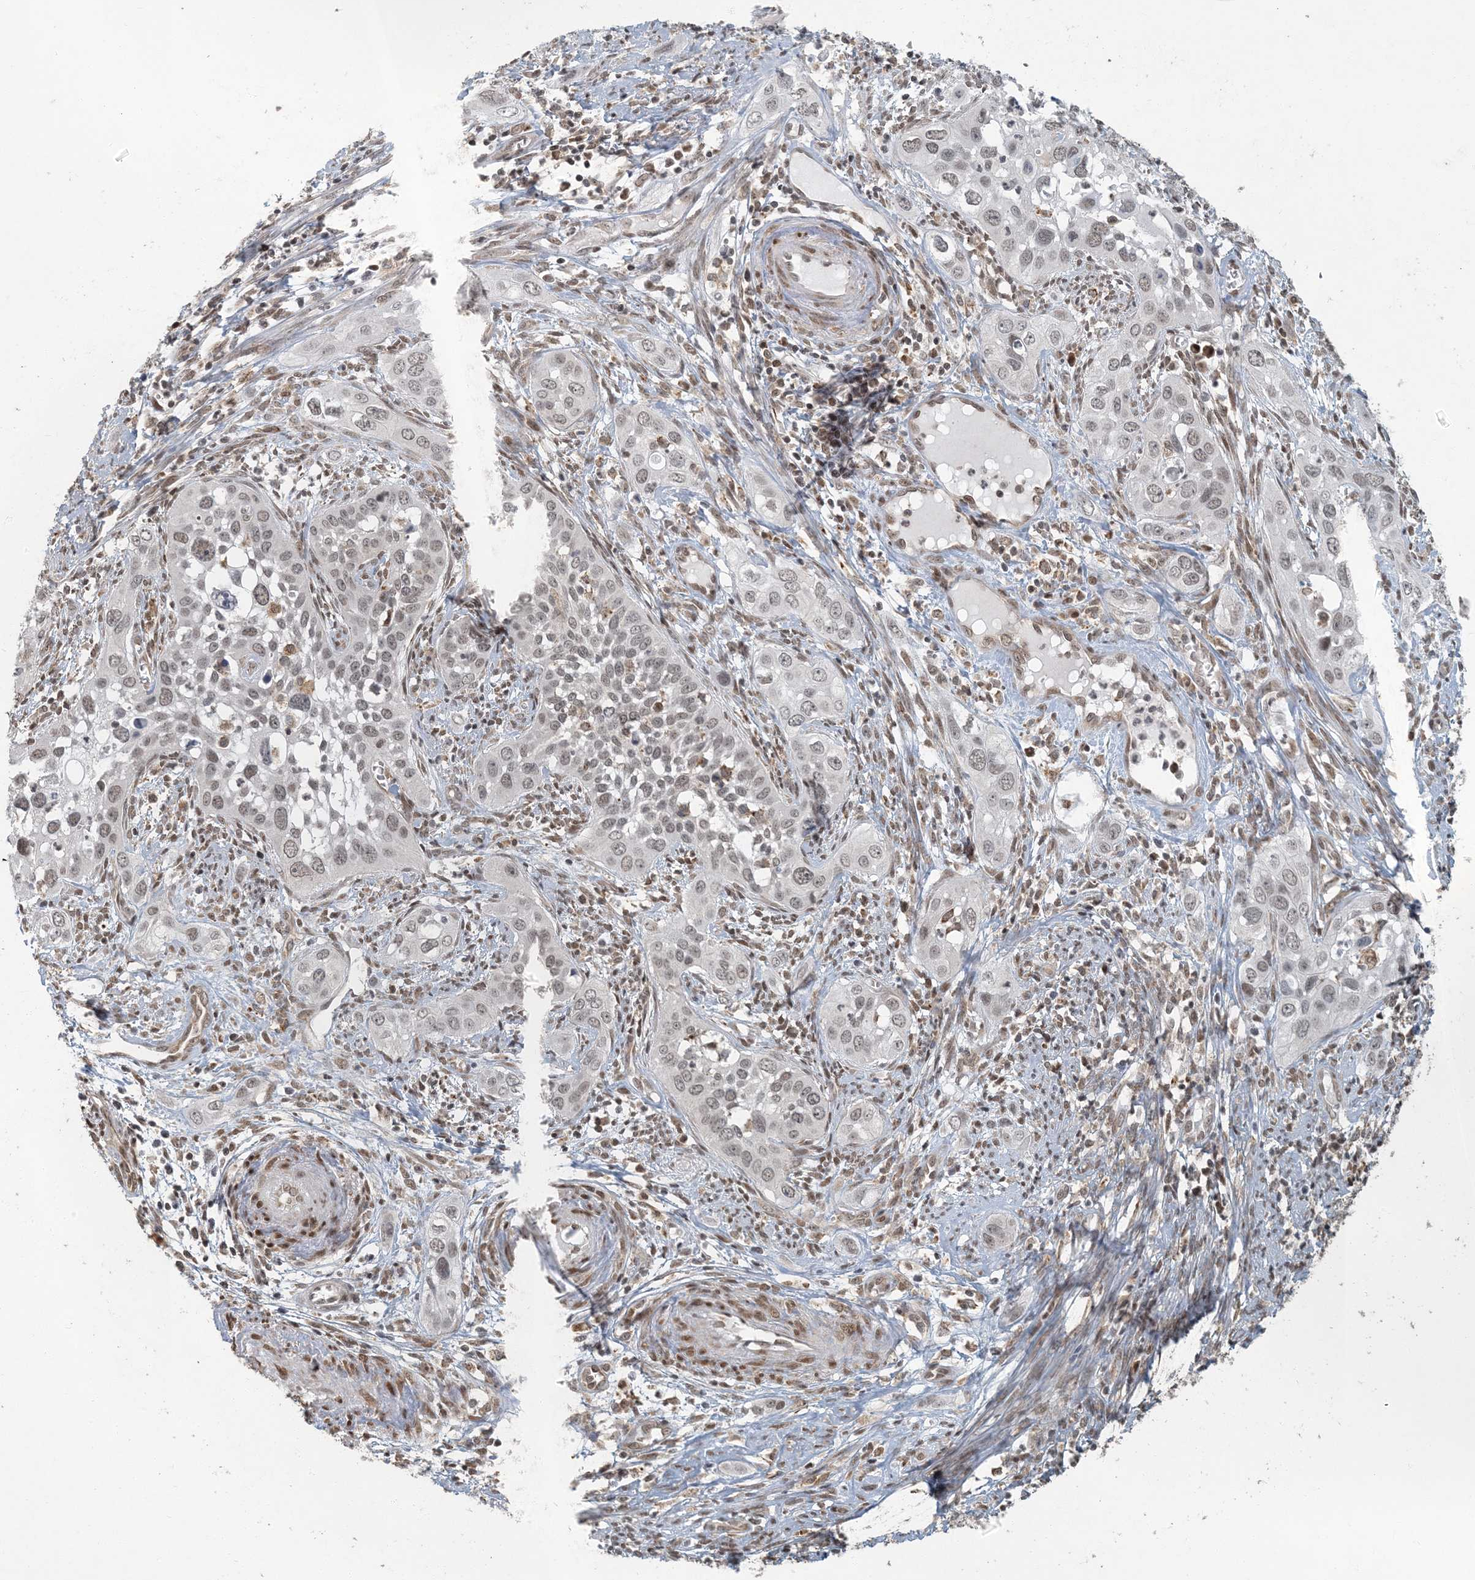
{"staining": {"intensity": "weak", "quantity": ">75%", "location": "nuclear"}, "tissue": "cervical cancer", "cell_type": "Tumor cells", "image_type": "cancer", "snomed": [{"axis": "morphology", "description": "Squamous cell carcinoma, NOS"}, {"axis": "topography", "description": "Cervix"}], "caption": "A brown stain highlights weak nuclear staining of a protein in human squamous cell carcinoma (cervical) tumor cells.", "gene": "AK9", "patient": {"sex": "female", "age": 34}}